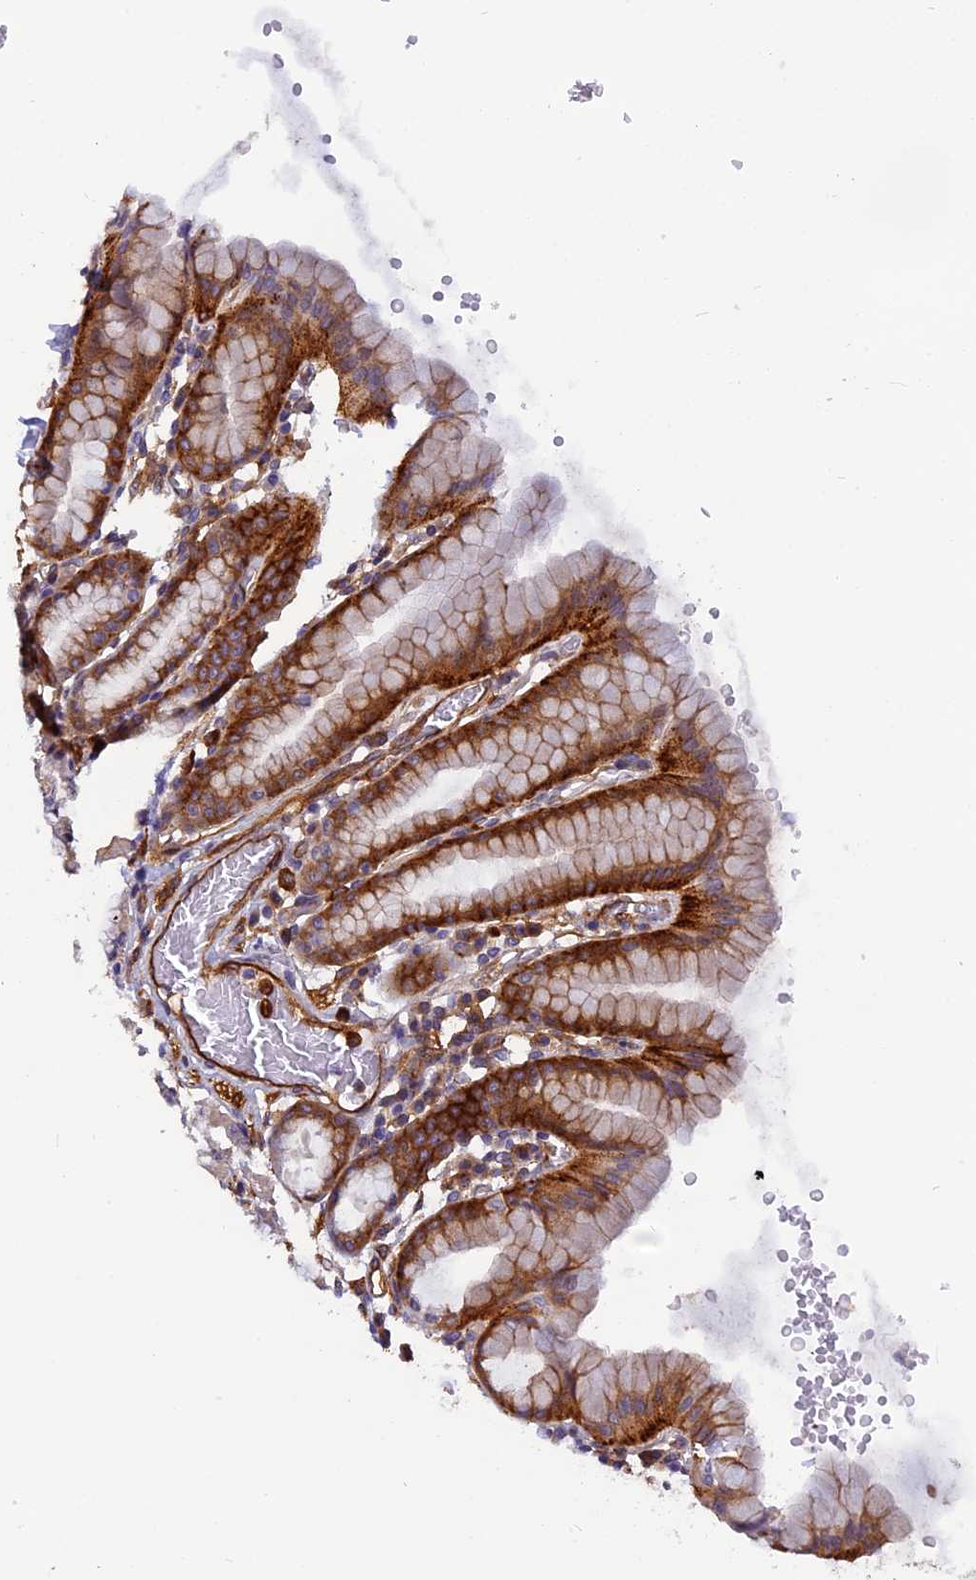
{"staining": {"intensity": "strong", "quantity": "<25%", "location": "cytoplasmic/membranous"}, "tissue": "stomach", "cell_type": "Glandular cells", "image_type": "normal", "snomed": [{"axis": "morphology", "description": "Normal tissue, NOS"}, {"axis": "topography", "description": "Stomach, upper"}], "caption": "Protein expression analysis of benign stomach reveals strong cytoplasmic/membranous expression in about <25% of glandular cells.", "gene": "EHBP1L1", "patient": {"sex": "male", "age": 68}}